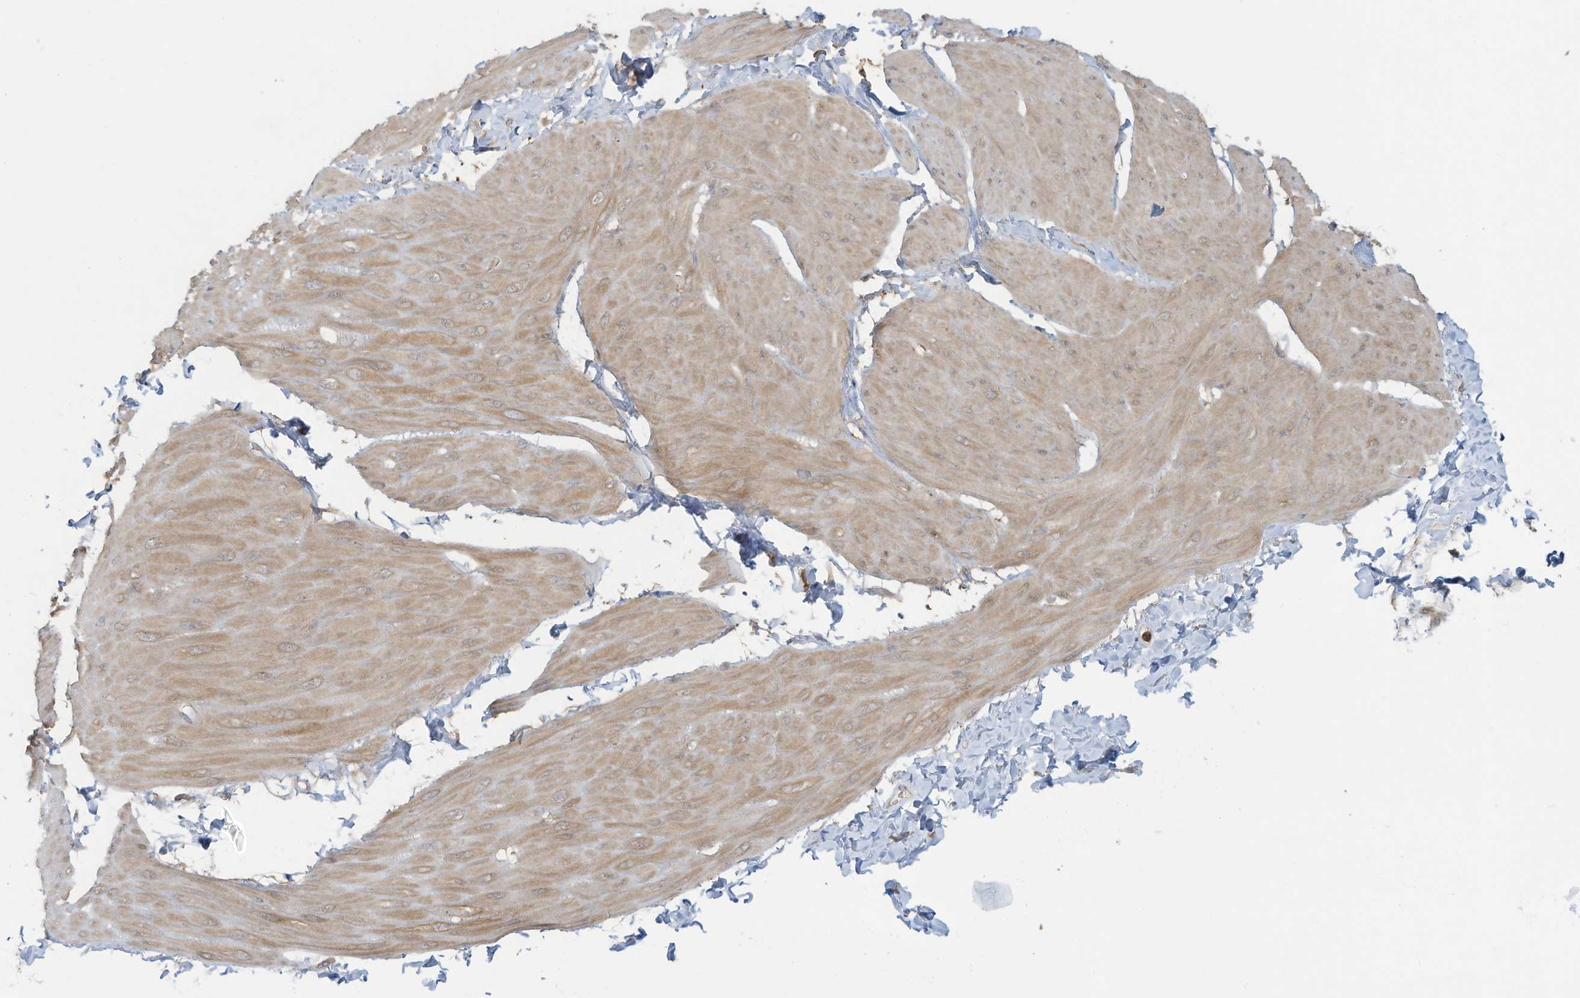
{"staining": {"intensity": "moderate", "quantity": "25%-75%", "location": "cytoplasmic/membranous"}, "tissue": "smooth muscle", "cell_type": "Smooth muscle cells", "image_type": "normal", "snomed": [{"axis": "morphology", "description": "Urothelial carcinoma, High grade"}, {"axis": "topography", "description": "Urinary bladder"}], "caption": "Immunohistochemistry (IHC) photomicrograph of normal human smooth muscle stained for a protein (brown), which exhibits medium levels of moderate cytoplasmic/membranous positivity in approximately 25%-75% of smooth muscle cells.", "gene": "OLA1", "patient": {"sex": "male", "age": 46}}